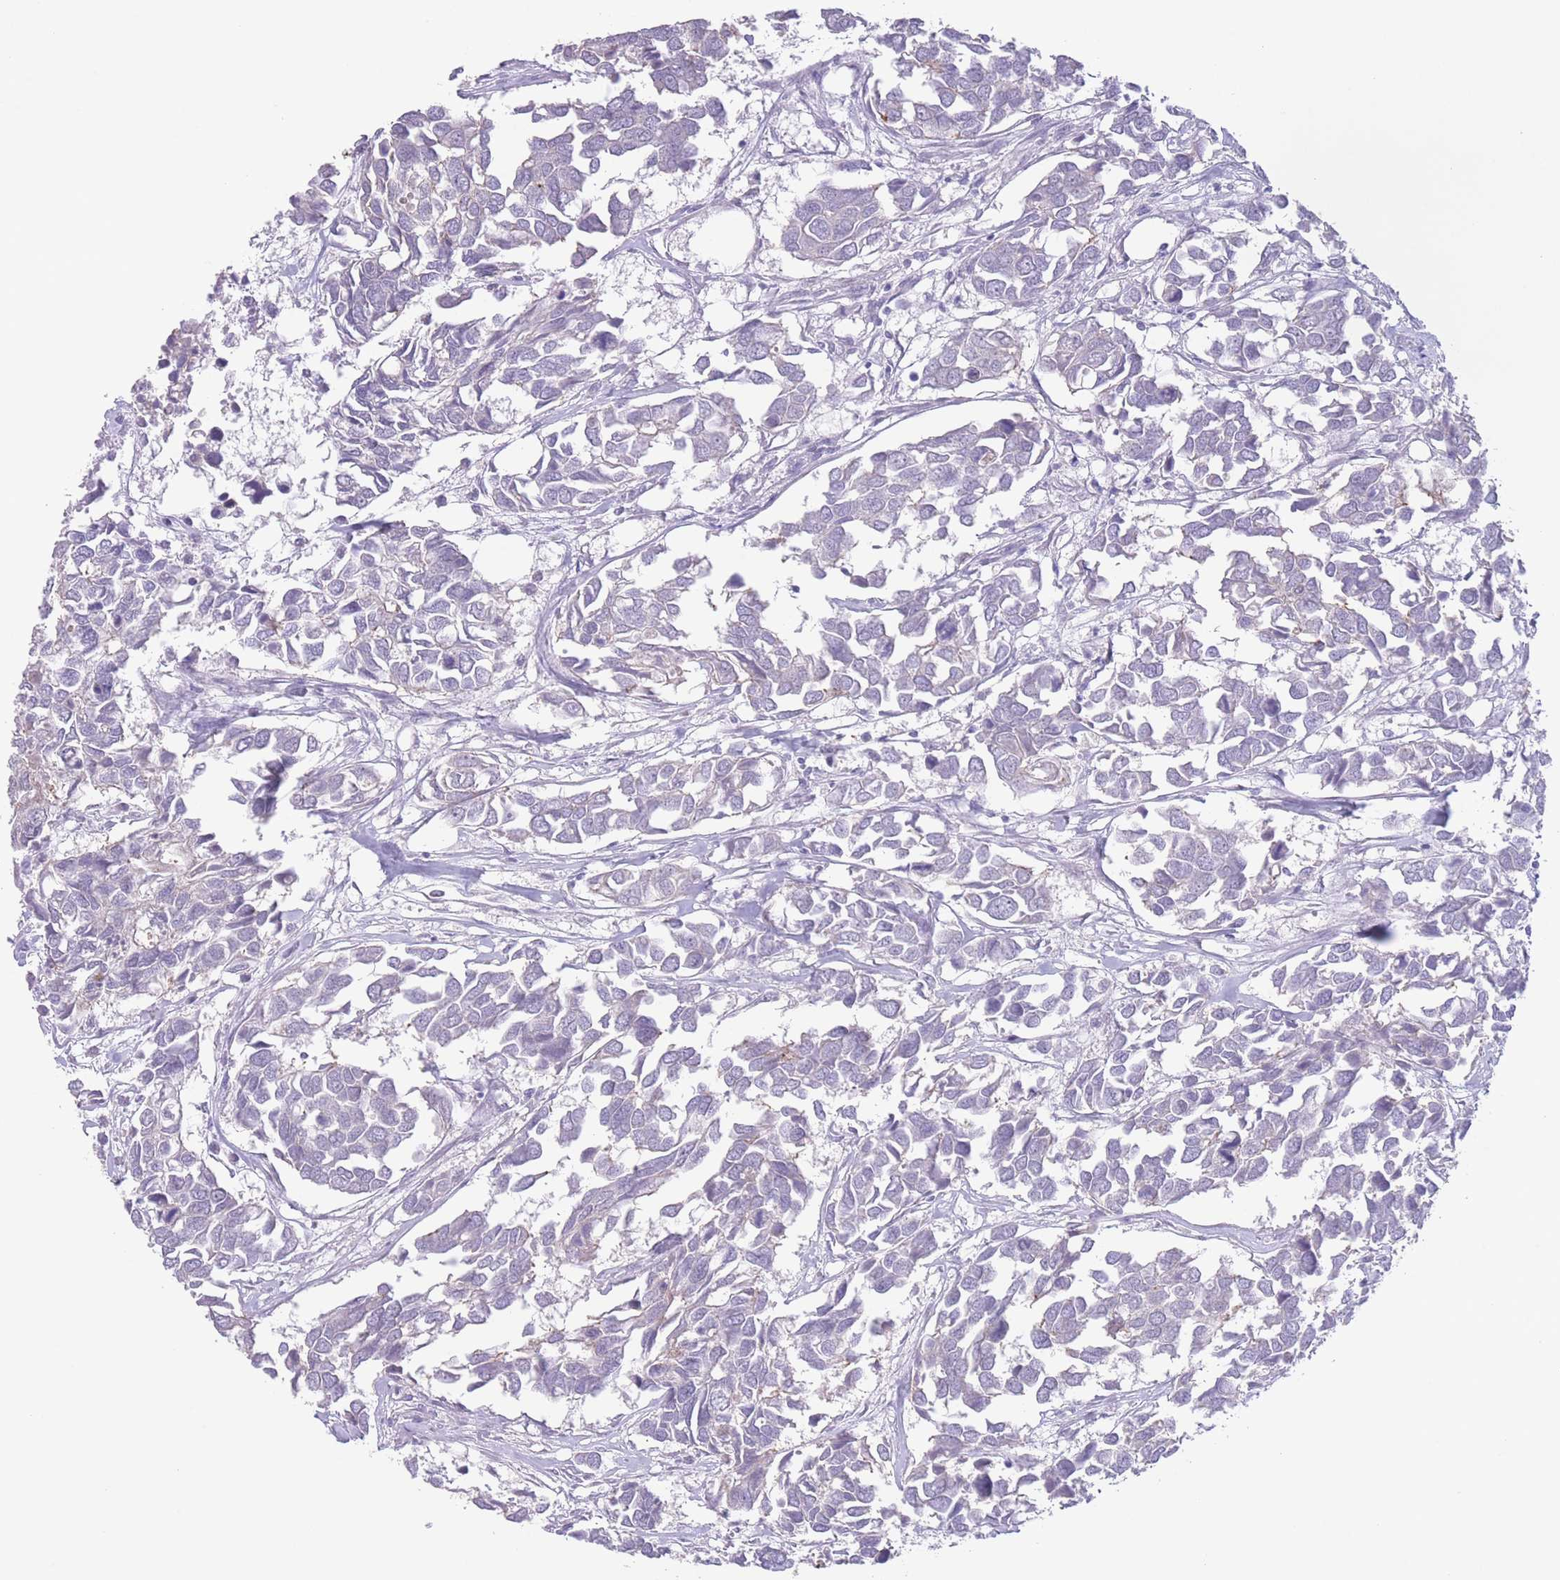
{"staining": {"intensity": "negative", "quantity": "none", "location": "none"}, "tissue": "breast cancer", "cell_type": "Tumor cells", "image_type": "cancer", "snomed": [{"axis": "morphology", "description": "Duct carcinoma"}, {"axis": "topography", "description": "Breast"}], "caption": "High magnification brightfield microscopy of breast cancer stained with DAB (3,3'-diaminobenzidine) (brown) and counterstained with hematoxylin (blue): tumor cells show no significant staining.", "gene": "LCLAT1", "patient": {"sex": "female", "age": 83}}